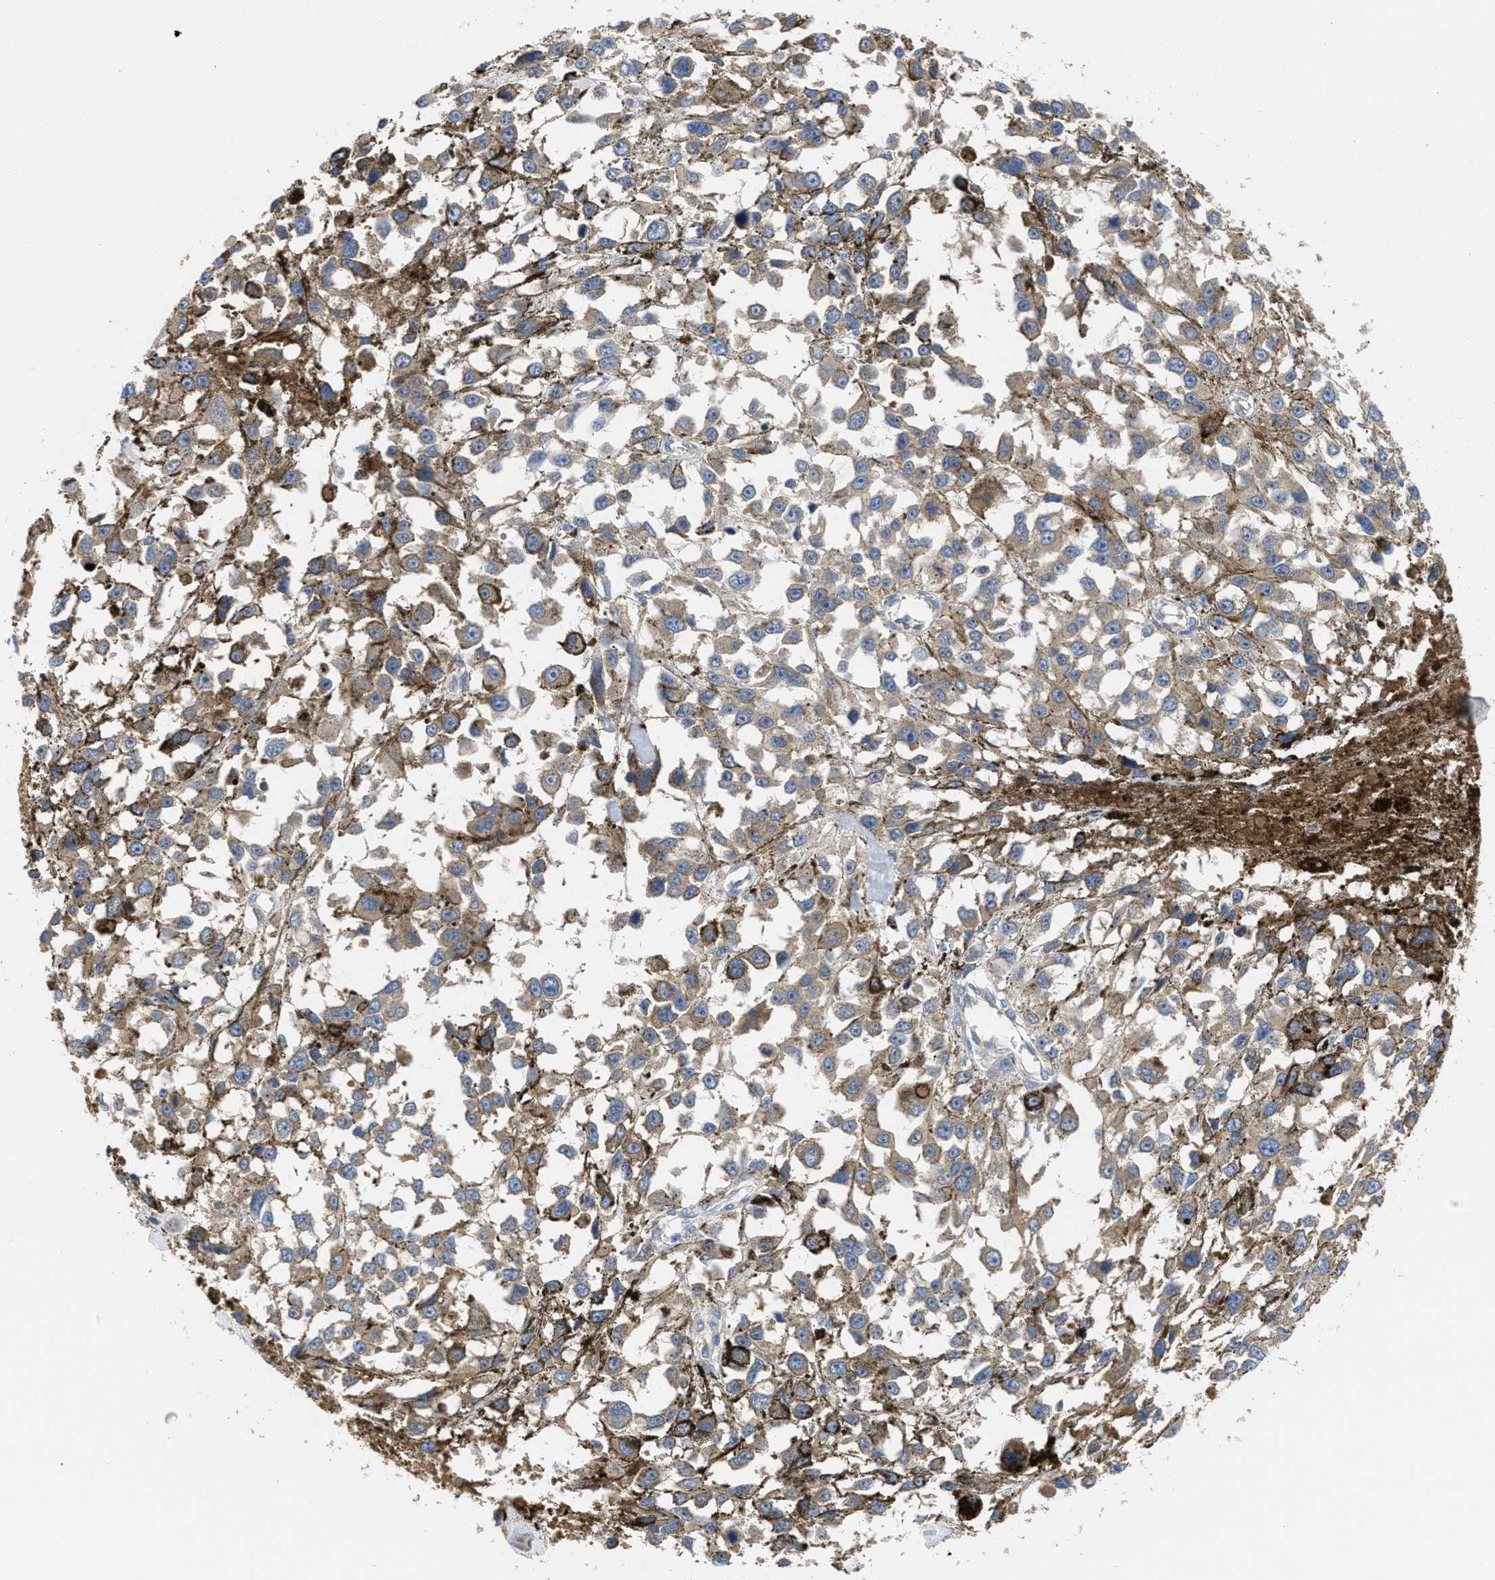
{"staining": {"intensity": "weak", "quantity": "25%-75%", "location": "cytoplasmic/membranous"}, "tissue": "melanoma", "cell_type": "Tumor cells", "image_type": "cancer", "snomed": [{"axis": "morphology", "description": "Malignant melanoma, Metastatic site"}, {"axis": "topography", "description": "Lymph node"}], "caption": "Tumor cells display low levels of weak cytoplasmic/membranous staining in about 25%-75% of cells in malignant melanoma (metastatic site).", "gene": "GALK1", "patient": {"sex": "male", "age": 59}}